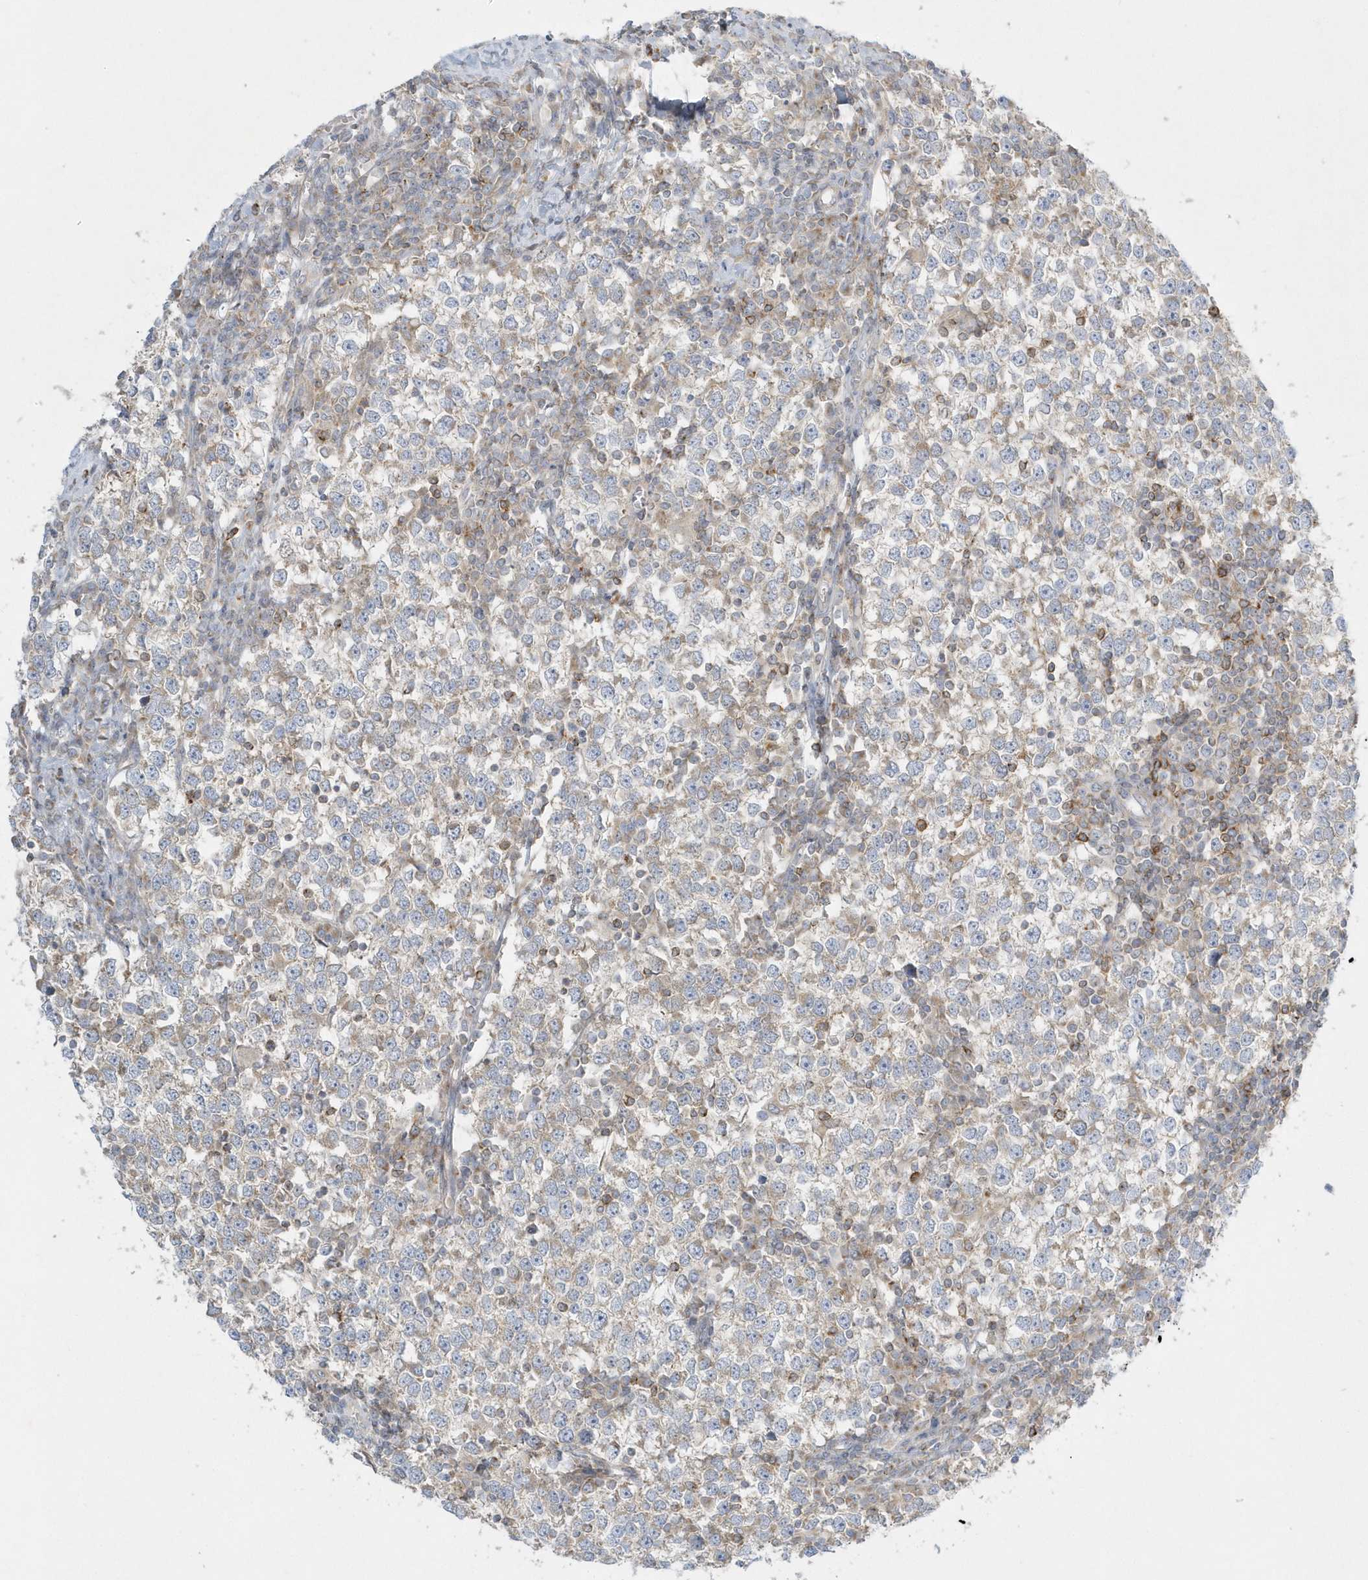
{"staining": {"intensity": "weak", "quantity": "<25%", "location": "cytoplasmic/membranous"}, "tissue": "testis cancer", "cell_type": "Tumor cells", "image_type": "cancer", "snomed": [{"axis": "morphology", "description": "Seminoma, NOS"}, {"axis": "topography", "description": "Testis"}], "caption": "Tumor cells show no significant protein staining in testis cancer (seminoma).", "gene": "DNAJC18", "patient": {"sex": "male", "age": 65}}